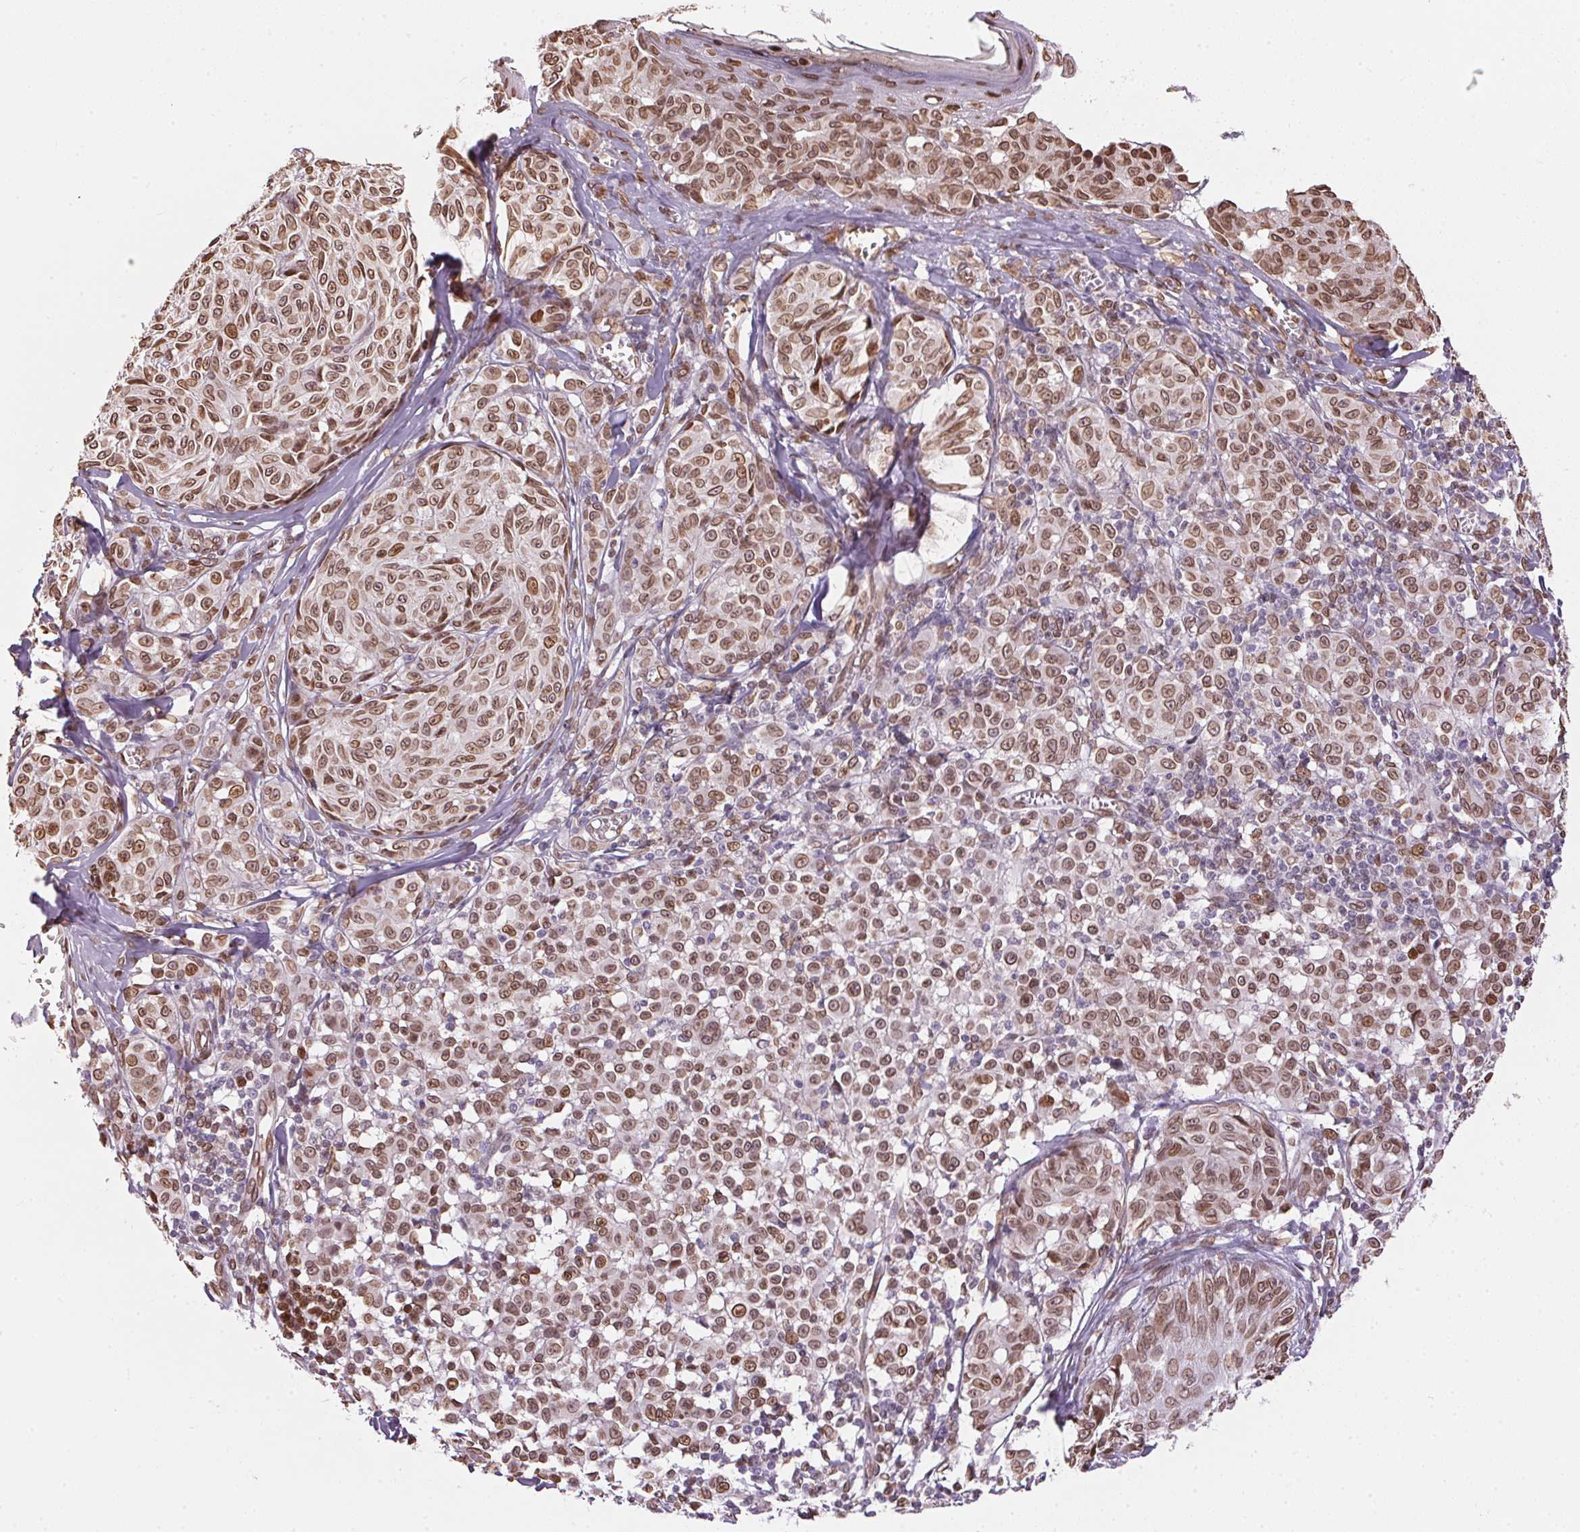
{"staining": {"intensity": "moderate", "quantity": ">75%", "location": "cytoplasmic/membranous,nuclear"}, "tissue": "melanoma", "cell_type": "Tumor cells", "image_type": "cancer", "snomed": [{"axis": "morphology", "description": "Malignant melanoma, NOS"}, {"axis": "topography", "description": "Skin"}], "caption": "The histopathology image shows immunohistochemical staining of malignant melanoma. There is moderate cytoplasmic/membranous and nuclear positivity is appreciated in approximately >75% of tumor cells.", "gene": "TMEM175", "patient": {"sex": "female", "age": 43}}